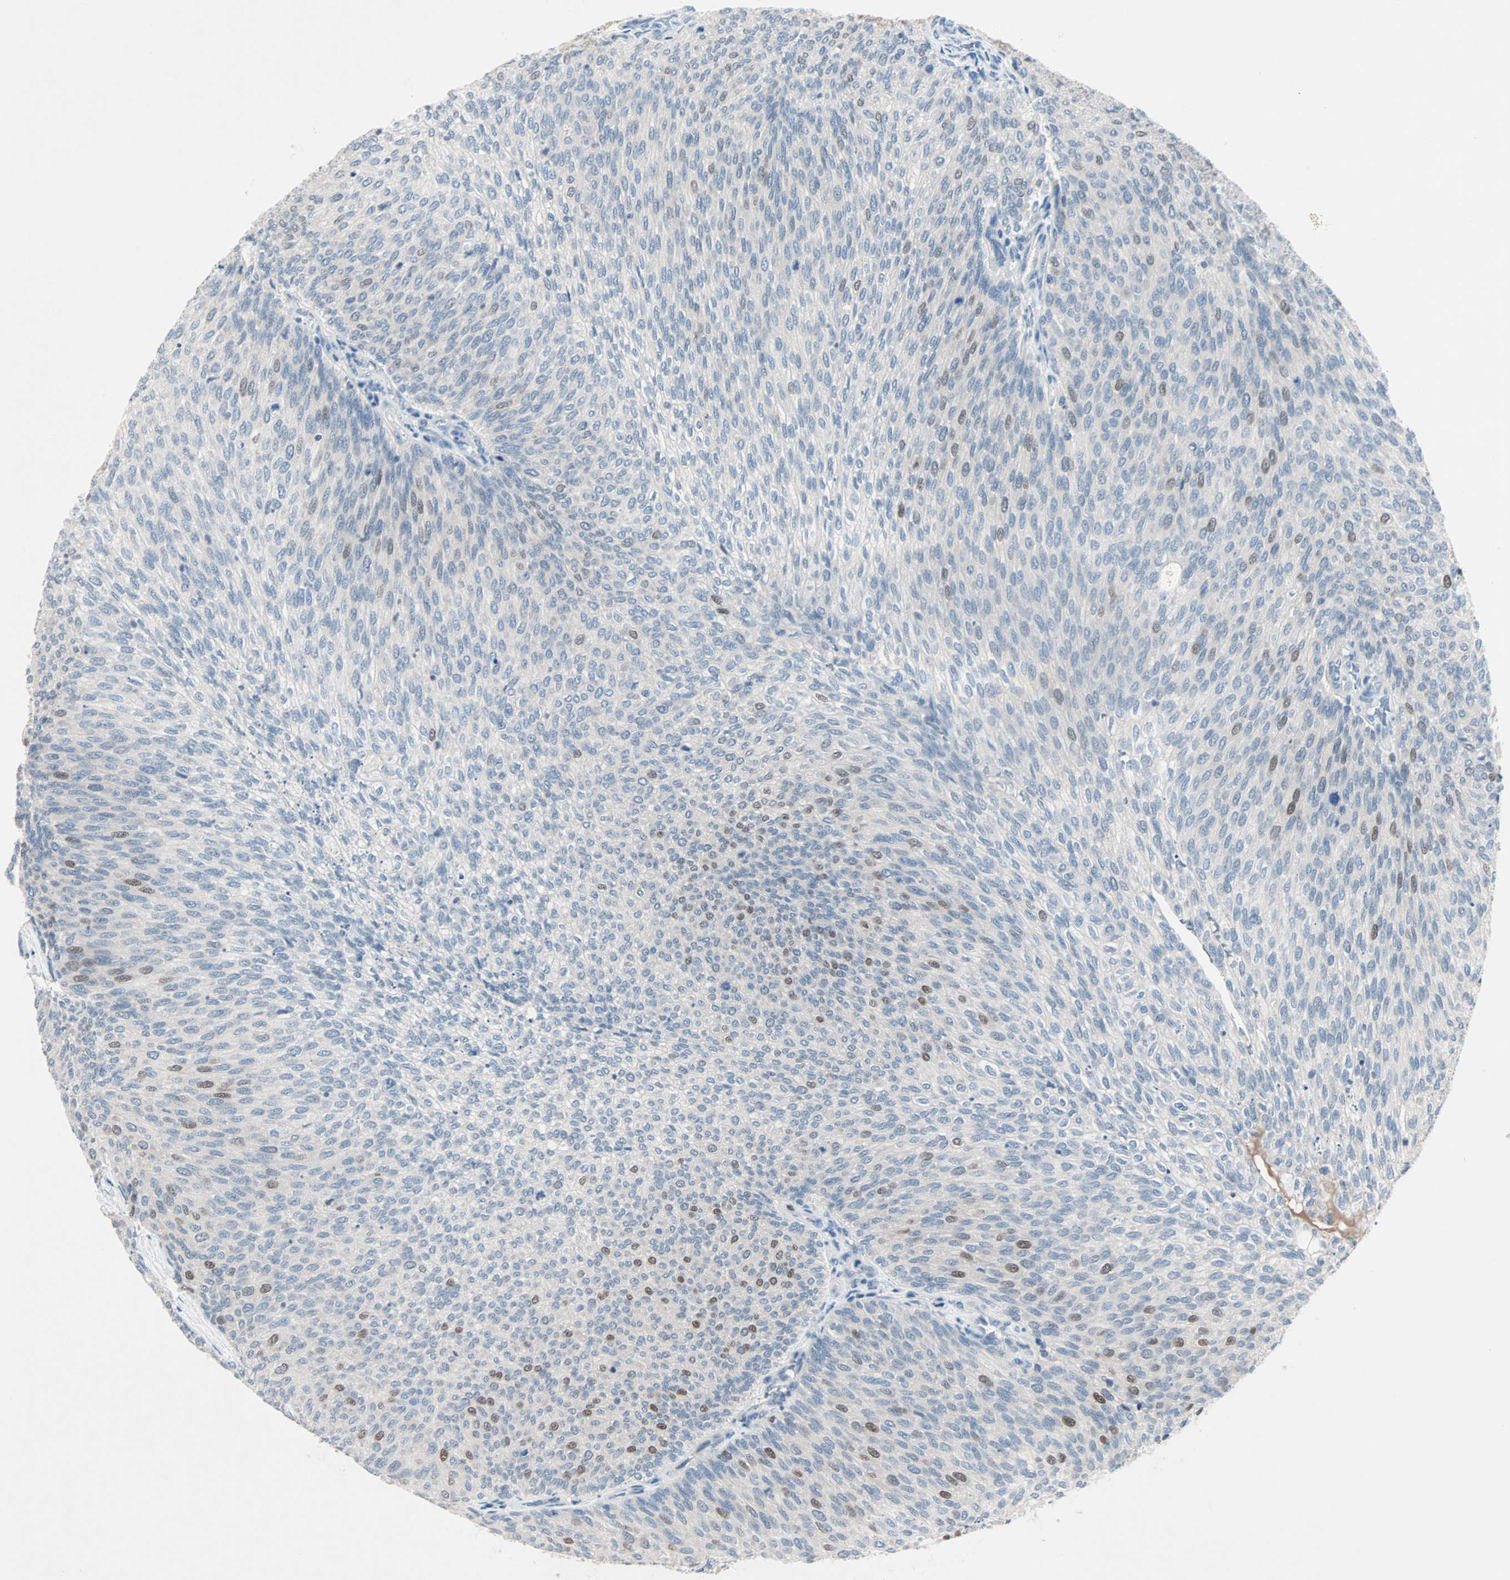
{"staining": {"intensity": "moderate", "quantity": "<25%", "location": "nuclear"}, "tissue": "urothelial cancer", "cell_type": "Tumor cells", "image_type": "cancer", "snomed": [{"axis": "morphology", "description": "Urothelial carcinoma, Low grade"}, {"axis": "topography", "description": "Urinary bladder"}], "caption": "Tumor cells exhibit moderate nuclear staining in approximately <25% of cells in low-grade urothelial carcinoma. (Brightfield microscopy of DAB IHC at high magnification).", "gene": "CCNE2", "patient": {"sex": "female", "age": 79}}